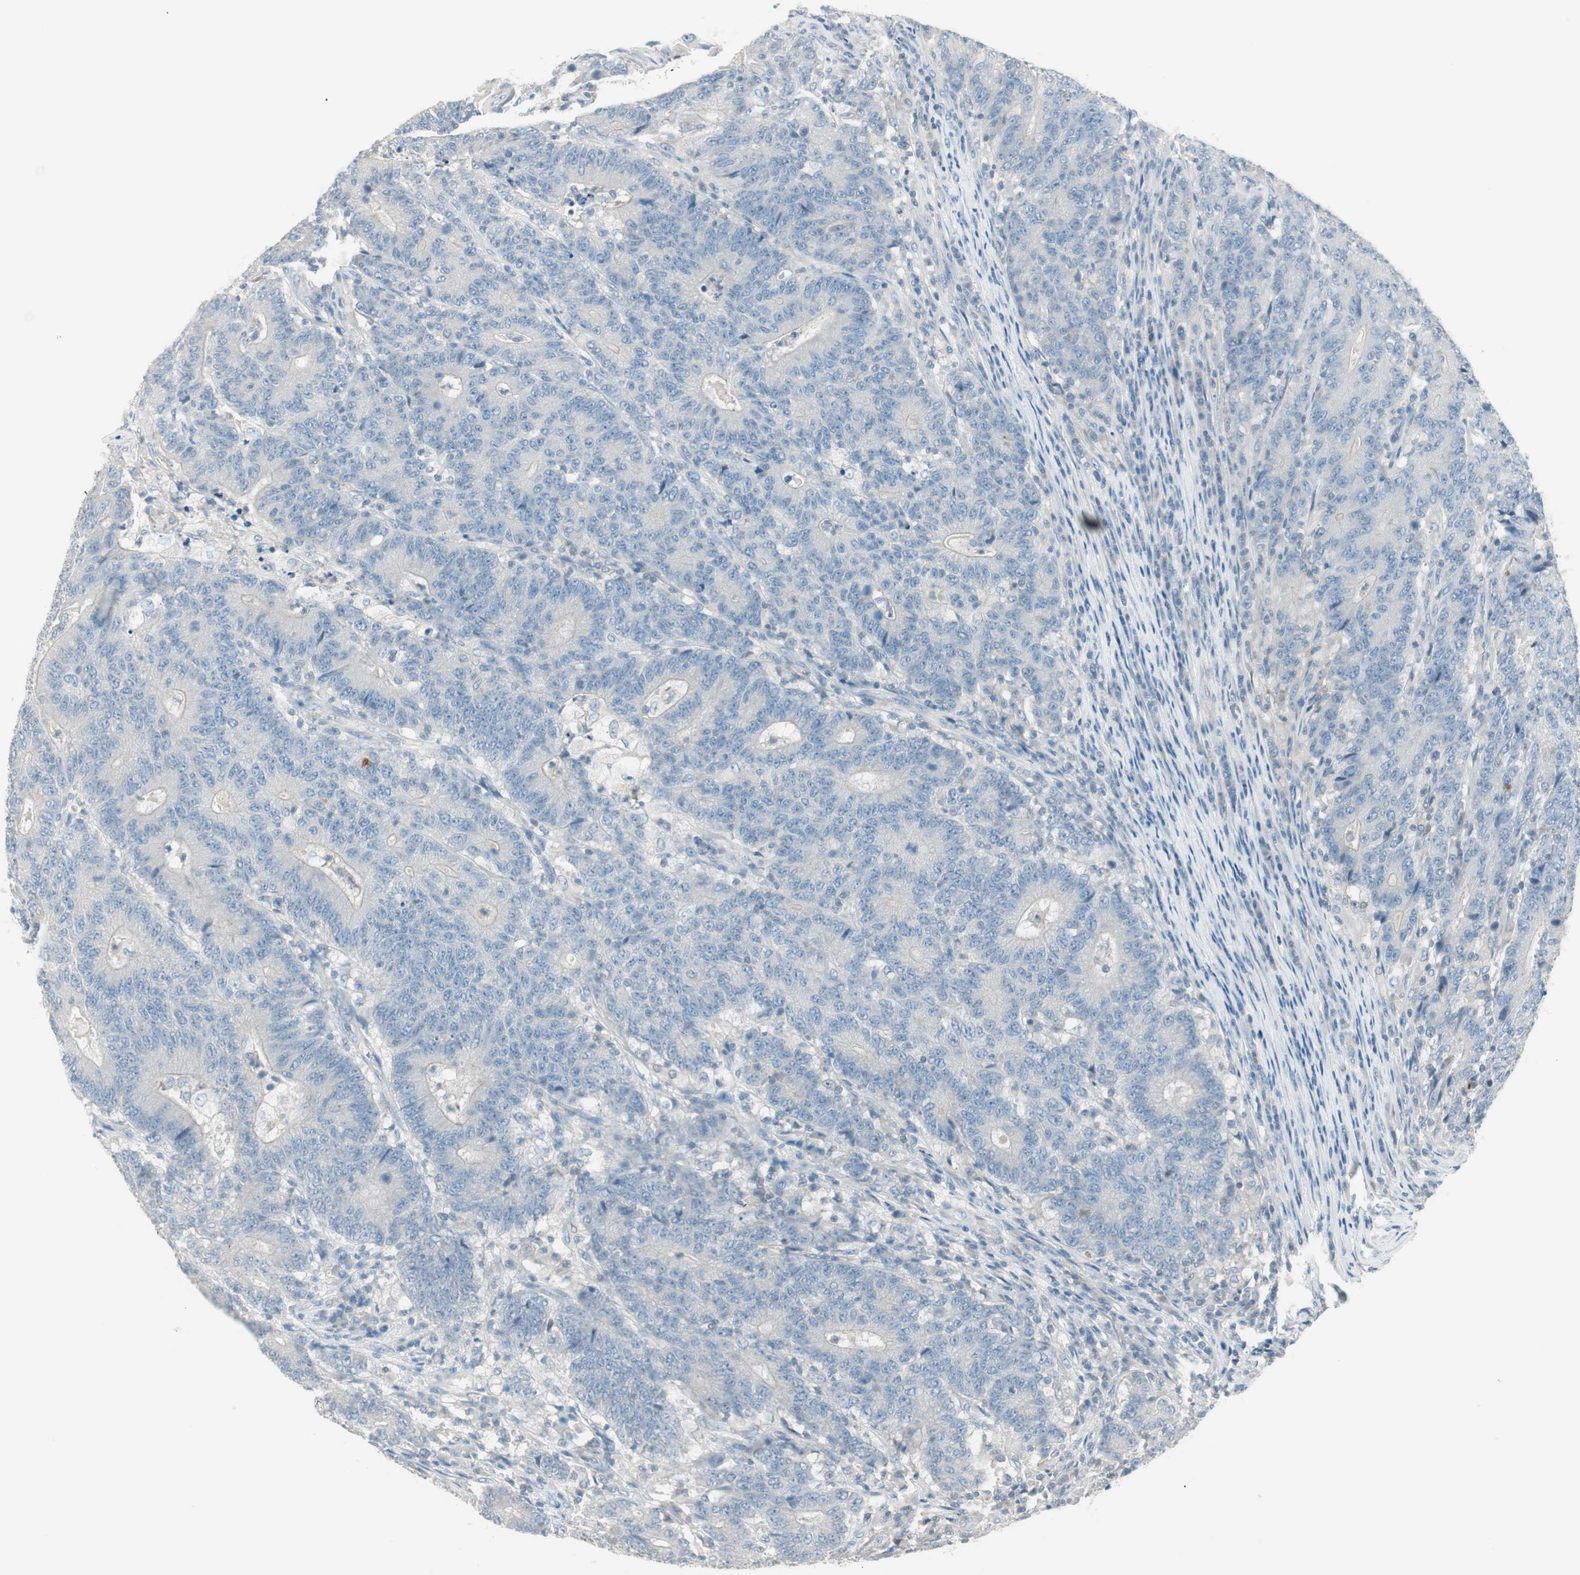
{"staining": {"intensity": "negative", "quantity": "none", "location": "none"}, "tissue": "colorectal cancer", "cell_type": "Tumor cells", "image_type": "cancer", "snomed": [{"axis": "morphology", "description": "Normal tissue, NOS"}, {"axis": "morphology", "description": "Adenocarcinoma, NOS"}, {"axis": "topography", "description": "Colon"}], "caption": "Human colorectal cancer stained for a protein using IHC displays no staining in tumor cells.", "gene": "ITLN2", "patient": {"sex": "female", "age": 75}}